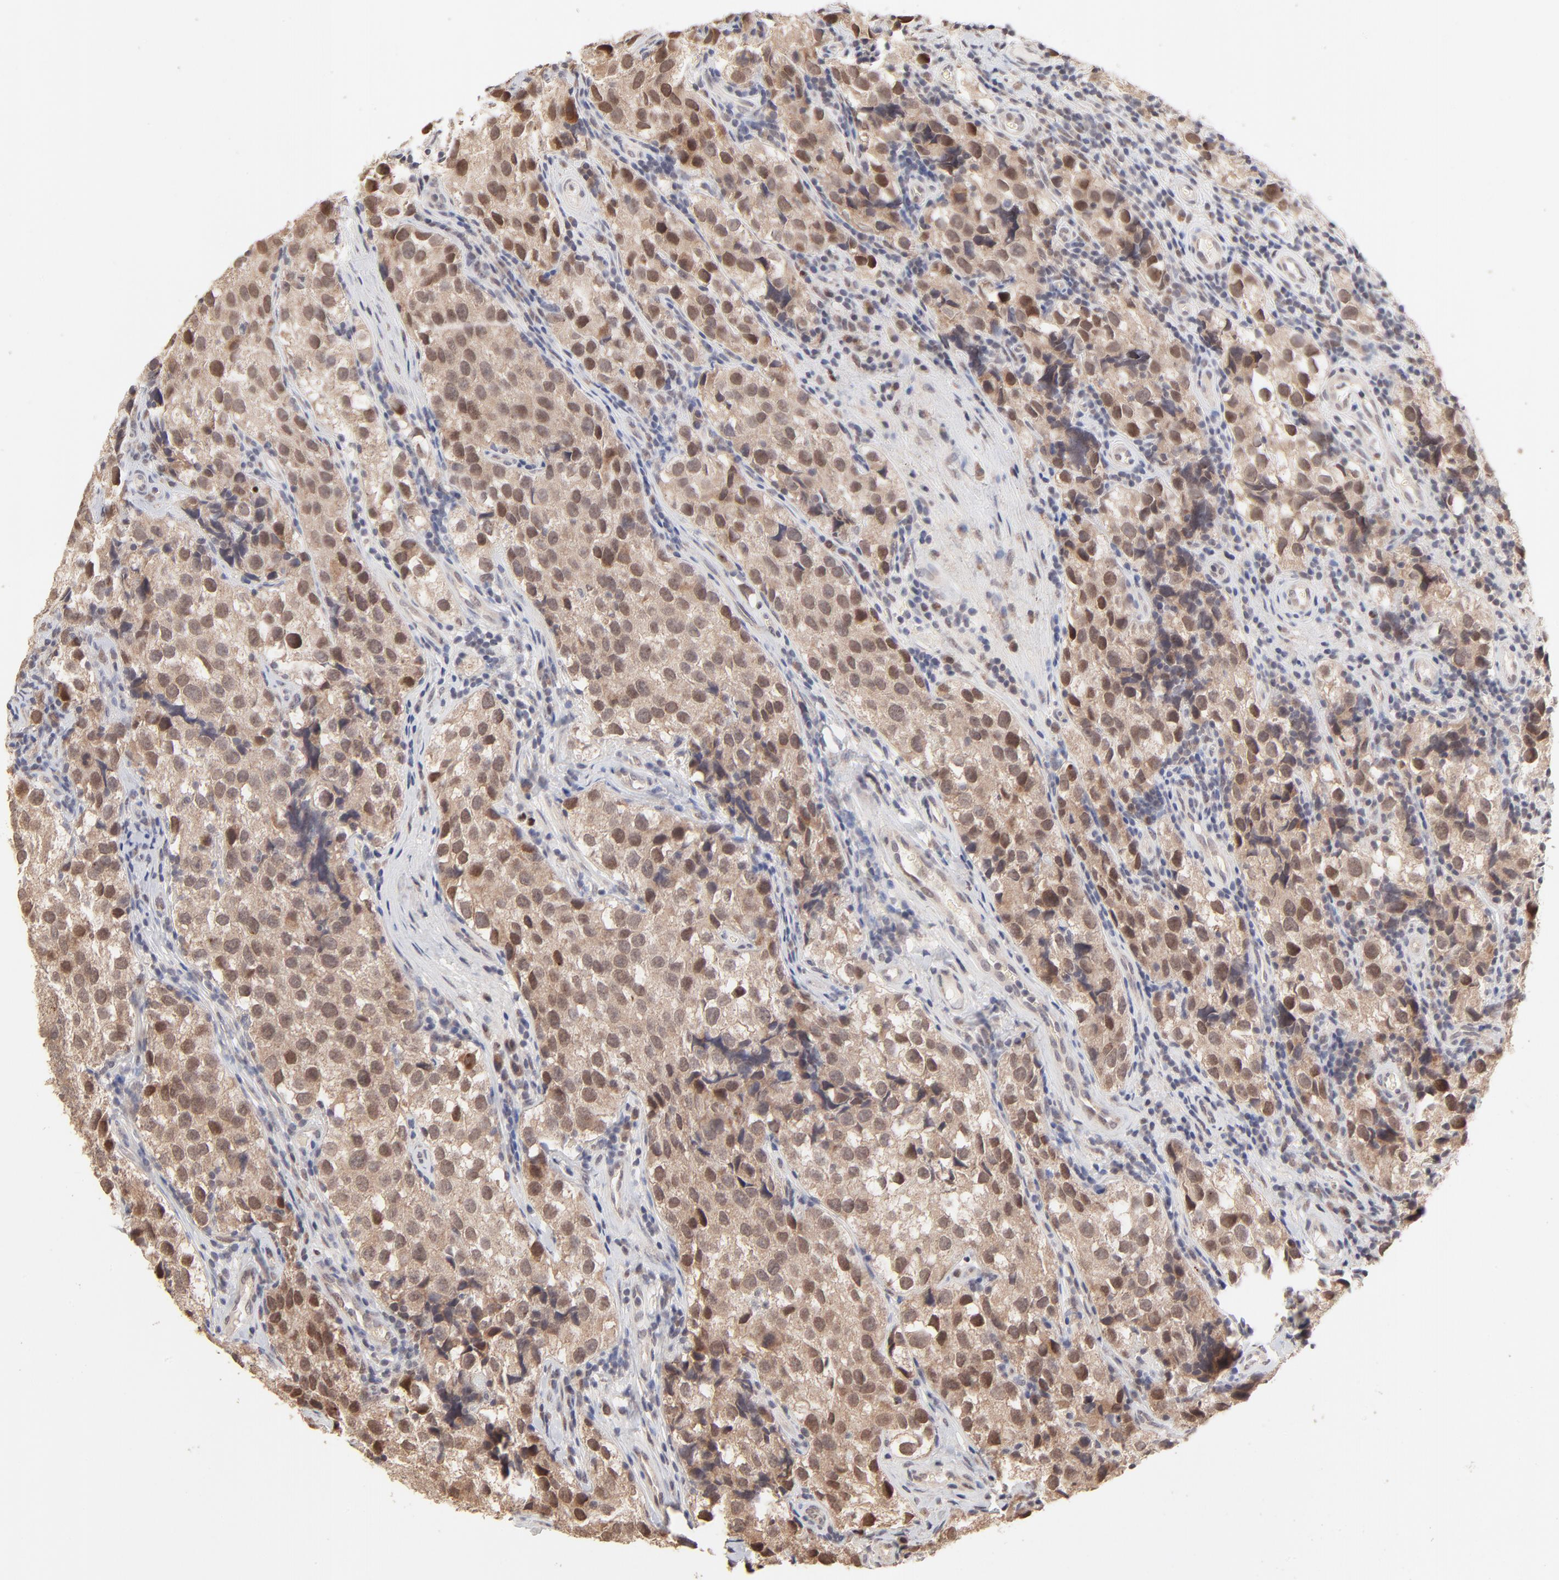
{"staining": {"intensity": "moderate", "quantity": "25%-75%", "location": "cytoplasmic/membranous,nuclear"}, "tissue": "testis cancer", "cell_type": "Tumor cells", "image_type": "cancer", "snomed": [{"axis": "morphology", "description": "Seminoma, NOS"}, {"axis": "topography", "description": "Testis"}], "caption": "Protein analysis of testis cancer (seminoma) tissue exhibits moderate cytoplasmic/membranous and nuclear positivity in about 25%-75% of tumor cells.", "gene": "MSL2", "patient": {"sex": "male", "age": 39}}